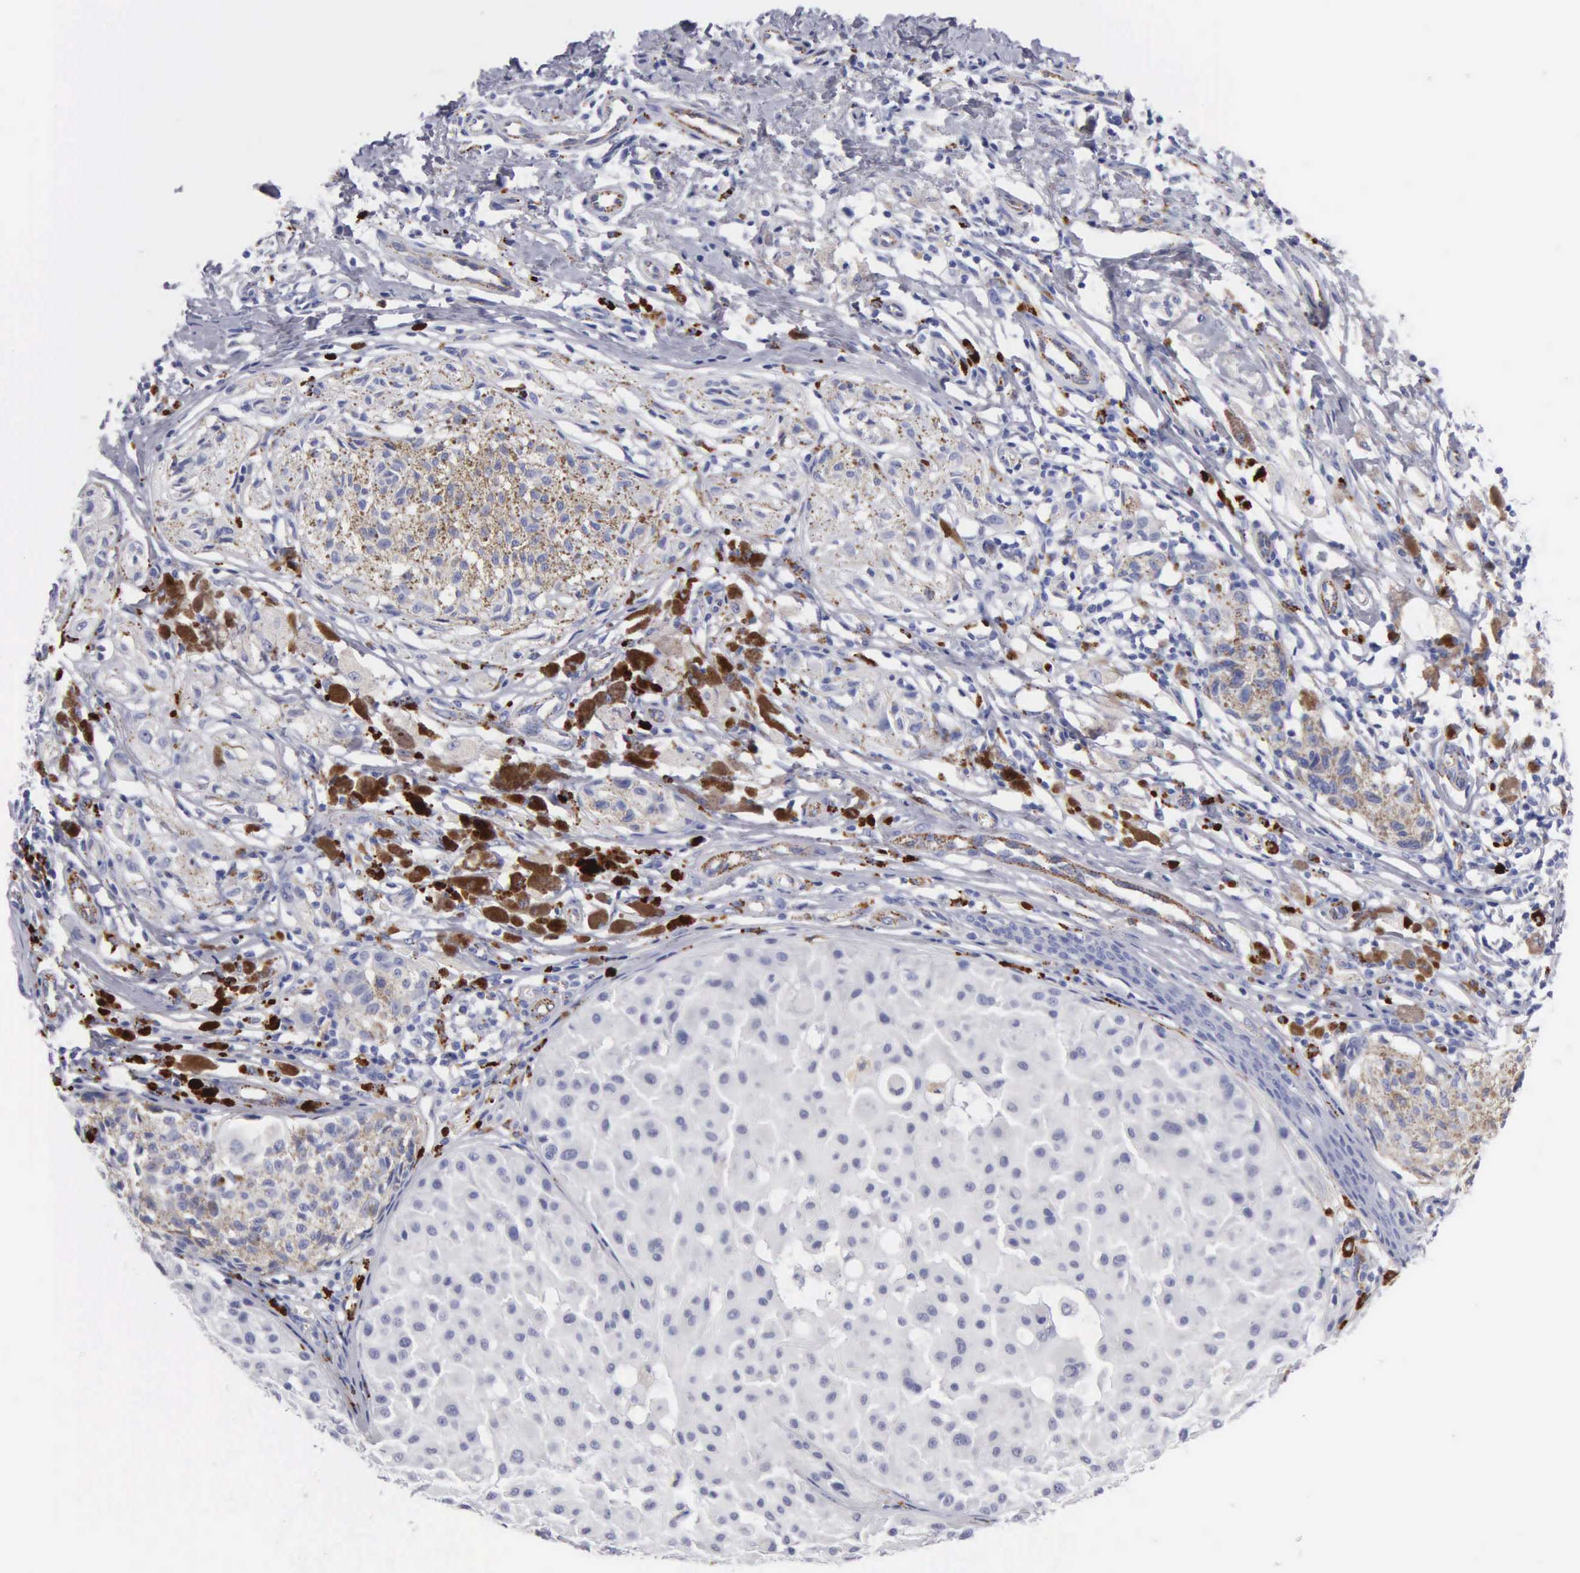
{"staining": {"intensity": "weak", "quantity": "25%-75%", "location": "cytoplasmic/membranous"}, "tissue": "melanoma", "cell_type": "Tumor cells", "image_type": "cancer", "snomed": [{"axis": "morphology", "description": "Malignant melanoma, NOS"}, {"axis": "topography", "description": "Skin"}], "caption": "Human malignant melanoma stained for a protein (brown) reveals weak cytoplasmic/membranous positive expression in about 25%-75% of tumor cells.", "gene": "CTSL", "patient": {"sex": "male", "age": 36}}